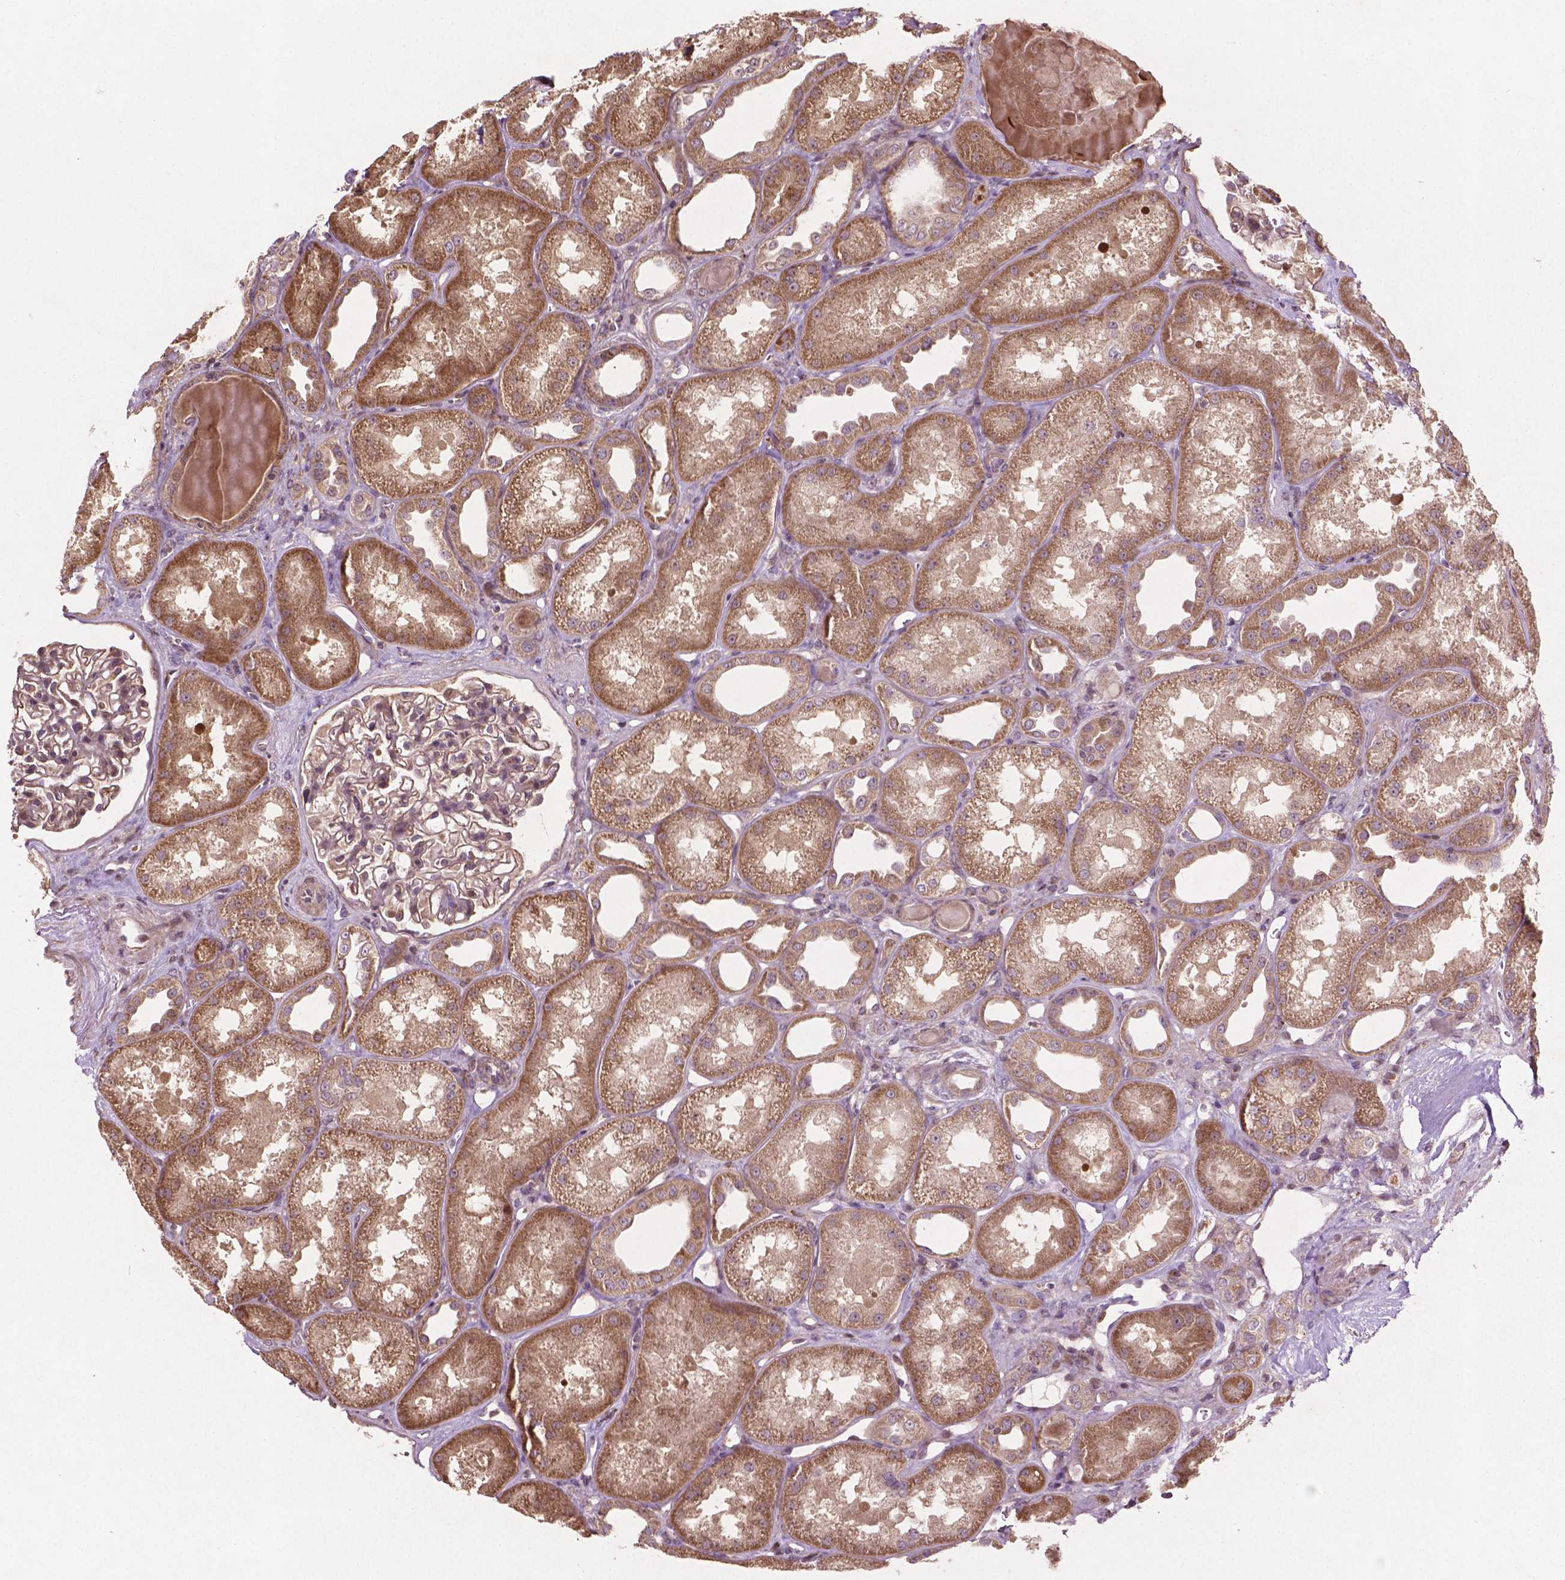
{"staining": {"intensity": "weak", "quantity": "25%-75%", "location": "cytoplasmic/membranous"}, "tissue": "kidney", "cell_type": "Cells in glomeruli", "image_type": "normal", "snomed": [{"axis": "morphology", "description": "Normal tissue, NOS"}, {"axis": "topography", "description": "Kidney"}], "caption": "Protein expression analysis of benign kidney displays weak cytoplasmic/membranous staining in about 25%-75% of cells in glomeruli. Using DAB (brown) and hematoxylin (blue) stains, captured at high magnification using brightfield microscopy.", "gene": "B3GALNT2", "patient": {"sex": "male", "age": 61}}